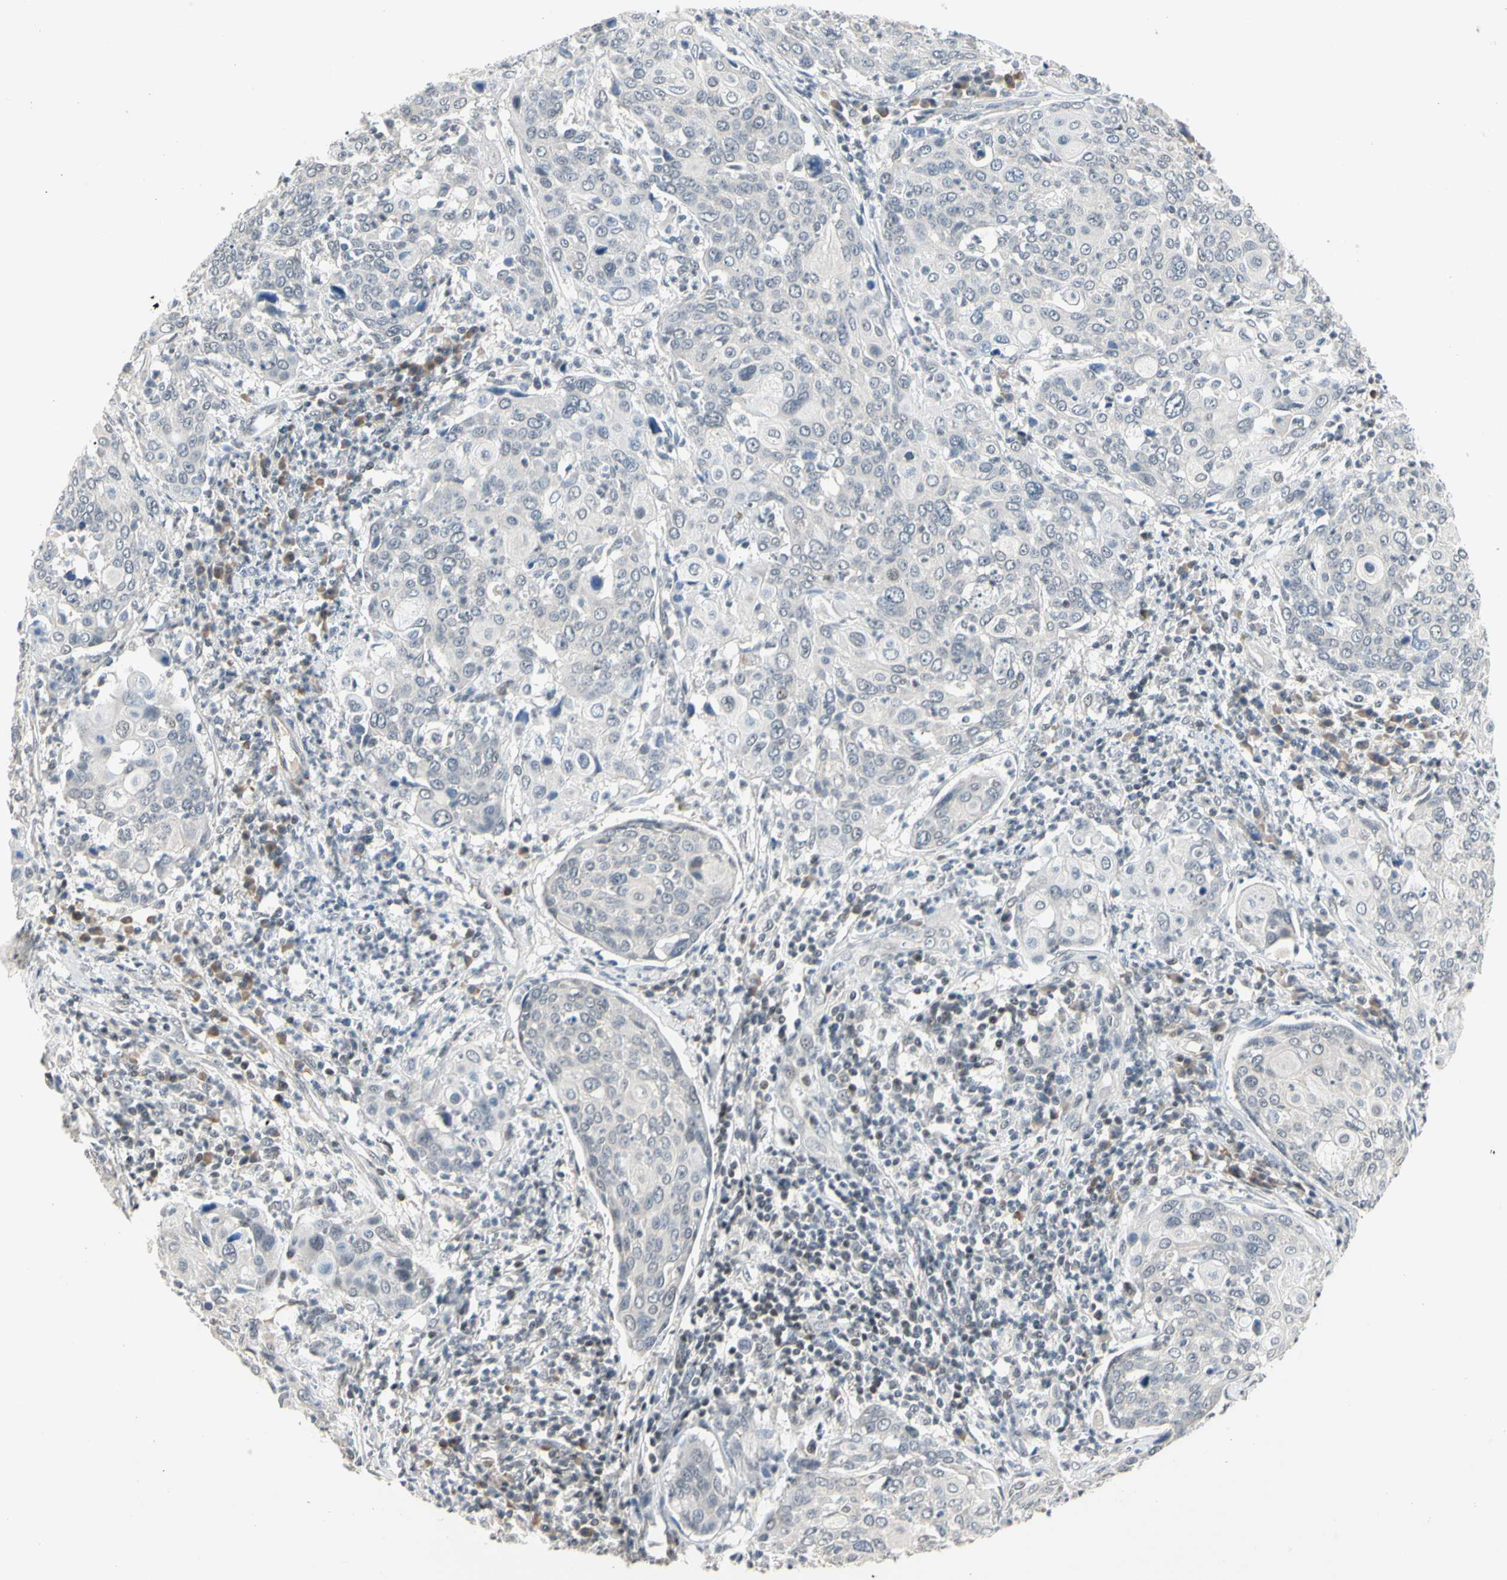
{"staining": {"intensity": "negative", "quantity": "none", "location": "none"}, "tissue": "cervical cancer", "cell_type": "Tumor cells", "image_type": "cancer", "snomed": [{"axis": "morphology", "description": "Squamous cell carcinoma, NOS"}, {"axis": "topography", "description": "Cervix"}], "caption": "Immunohistochemistry (IHC) micrograph of human cervical squamous cell carcinoma stained for a protein (brown), which displays no staining in tumor cells. (Brightfield microscopy of DAB (3,3'-diaminobenzidine) immunohistochemistry (IHC) at high magnification).", "gene": "GREM1", "patient": {"sex": "female", "age": 40}}